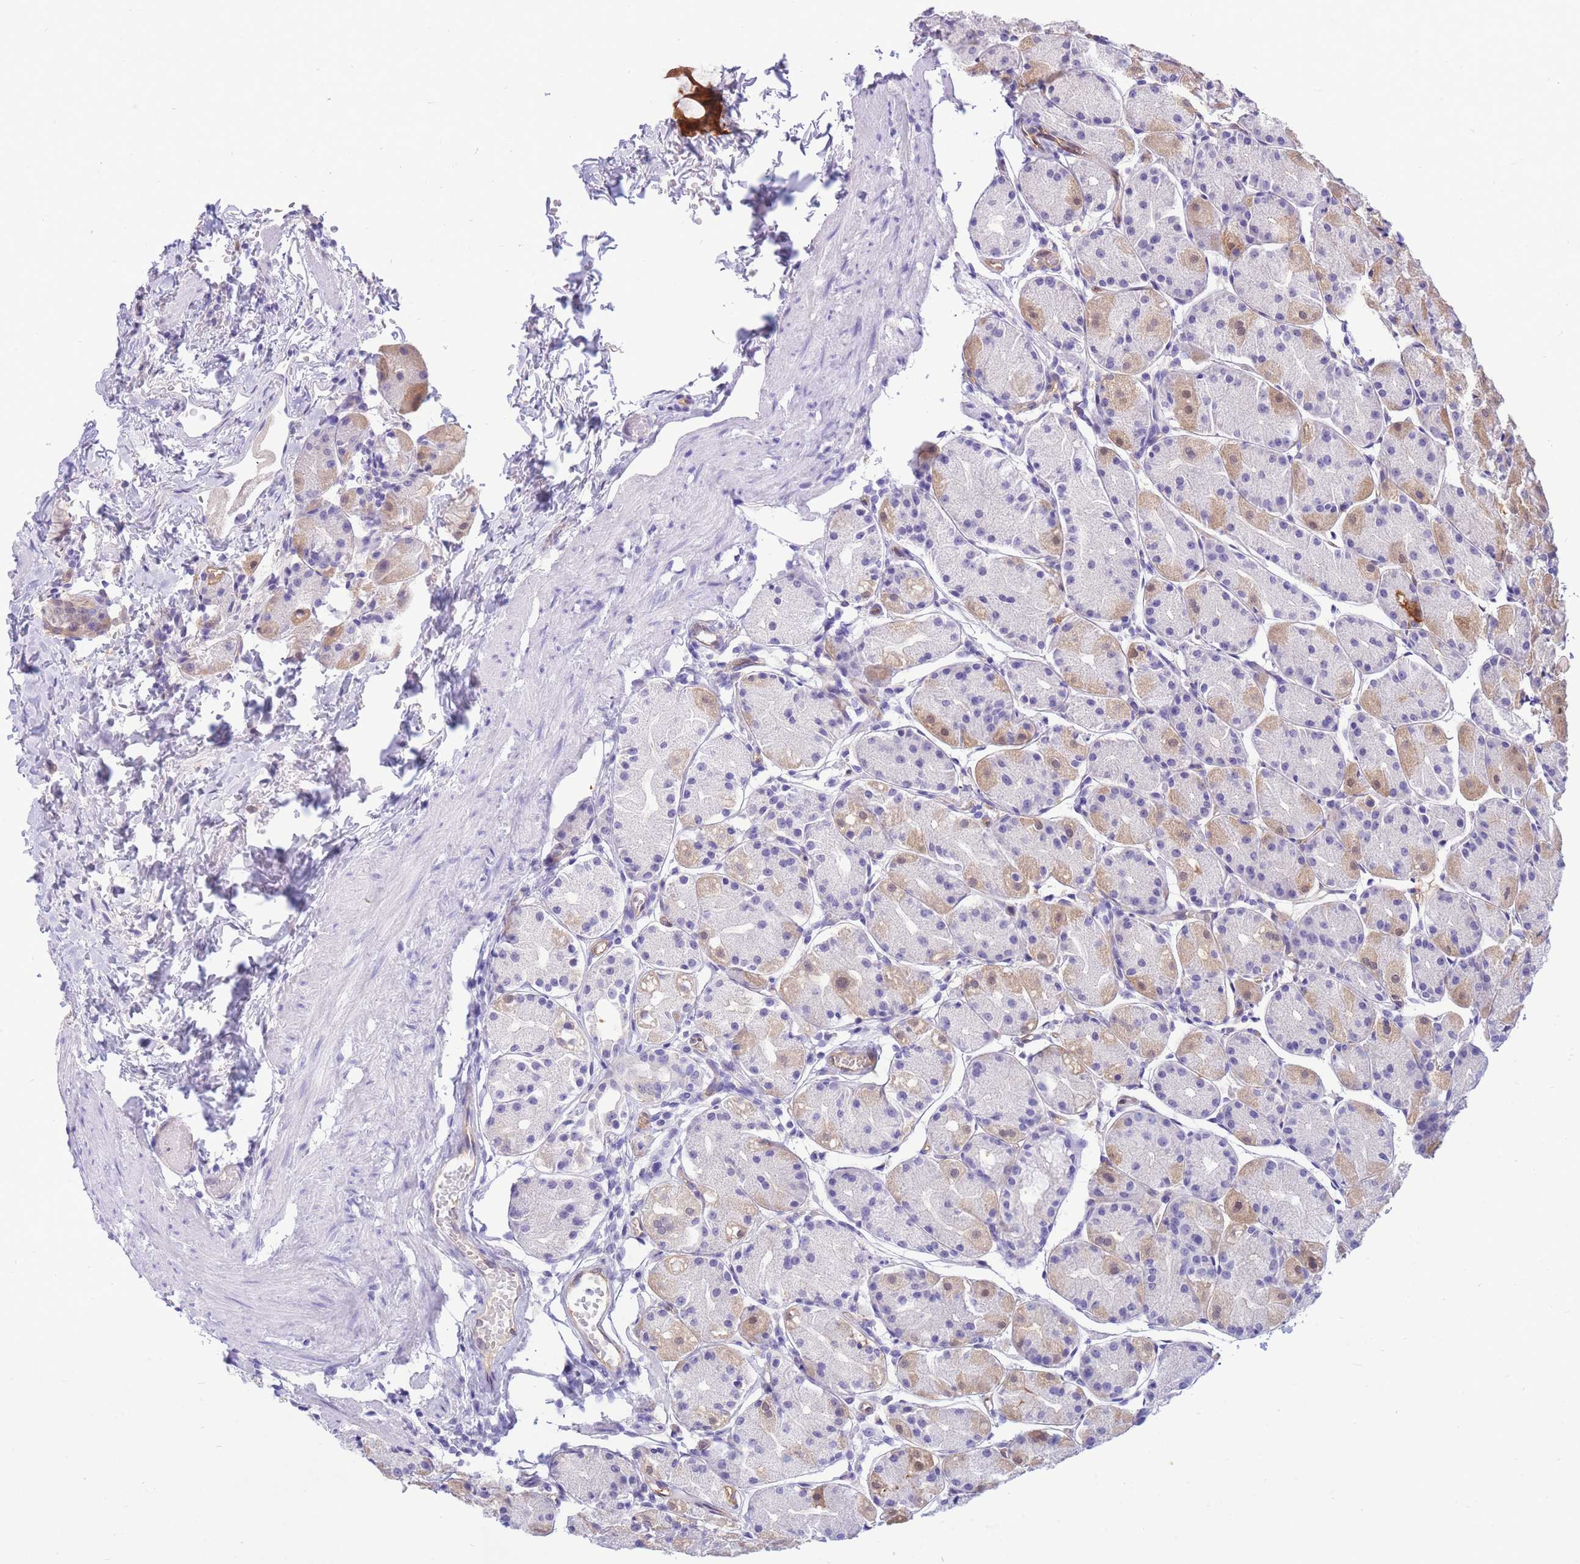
{"staining": {"intensity": "weak", "quantity": "25%-75%", "location": "cytoplasmic/membranous"}, "tissue": "stomach", "cell_type": "Glandular cells", "image_type": "normal", "snomed": [{"axis": "morphology", "description": "Normal tissue, NOS"}, {"axis": "topography", "description": "Stomach, upper"}], "caption": "This is an image of IHC staining of unremarkable stomach, which shows weak staining in the cytoplasmic/membranous of glandular cells.", "gene": "SULT1A1", "patient": {"sex": "male", "age": 47}}